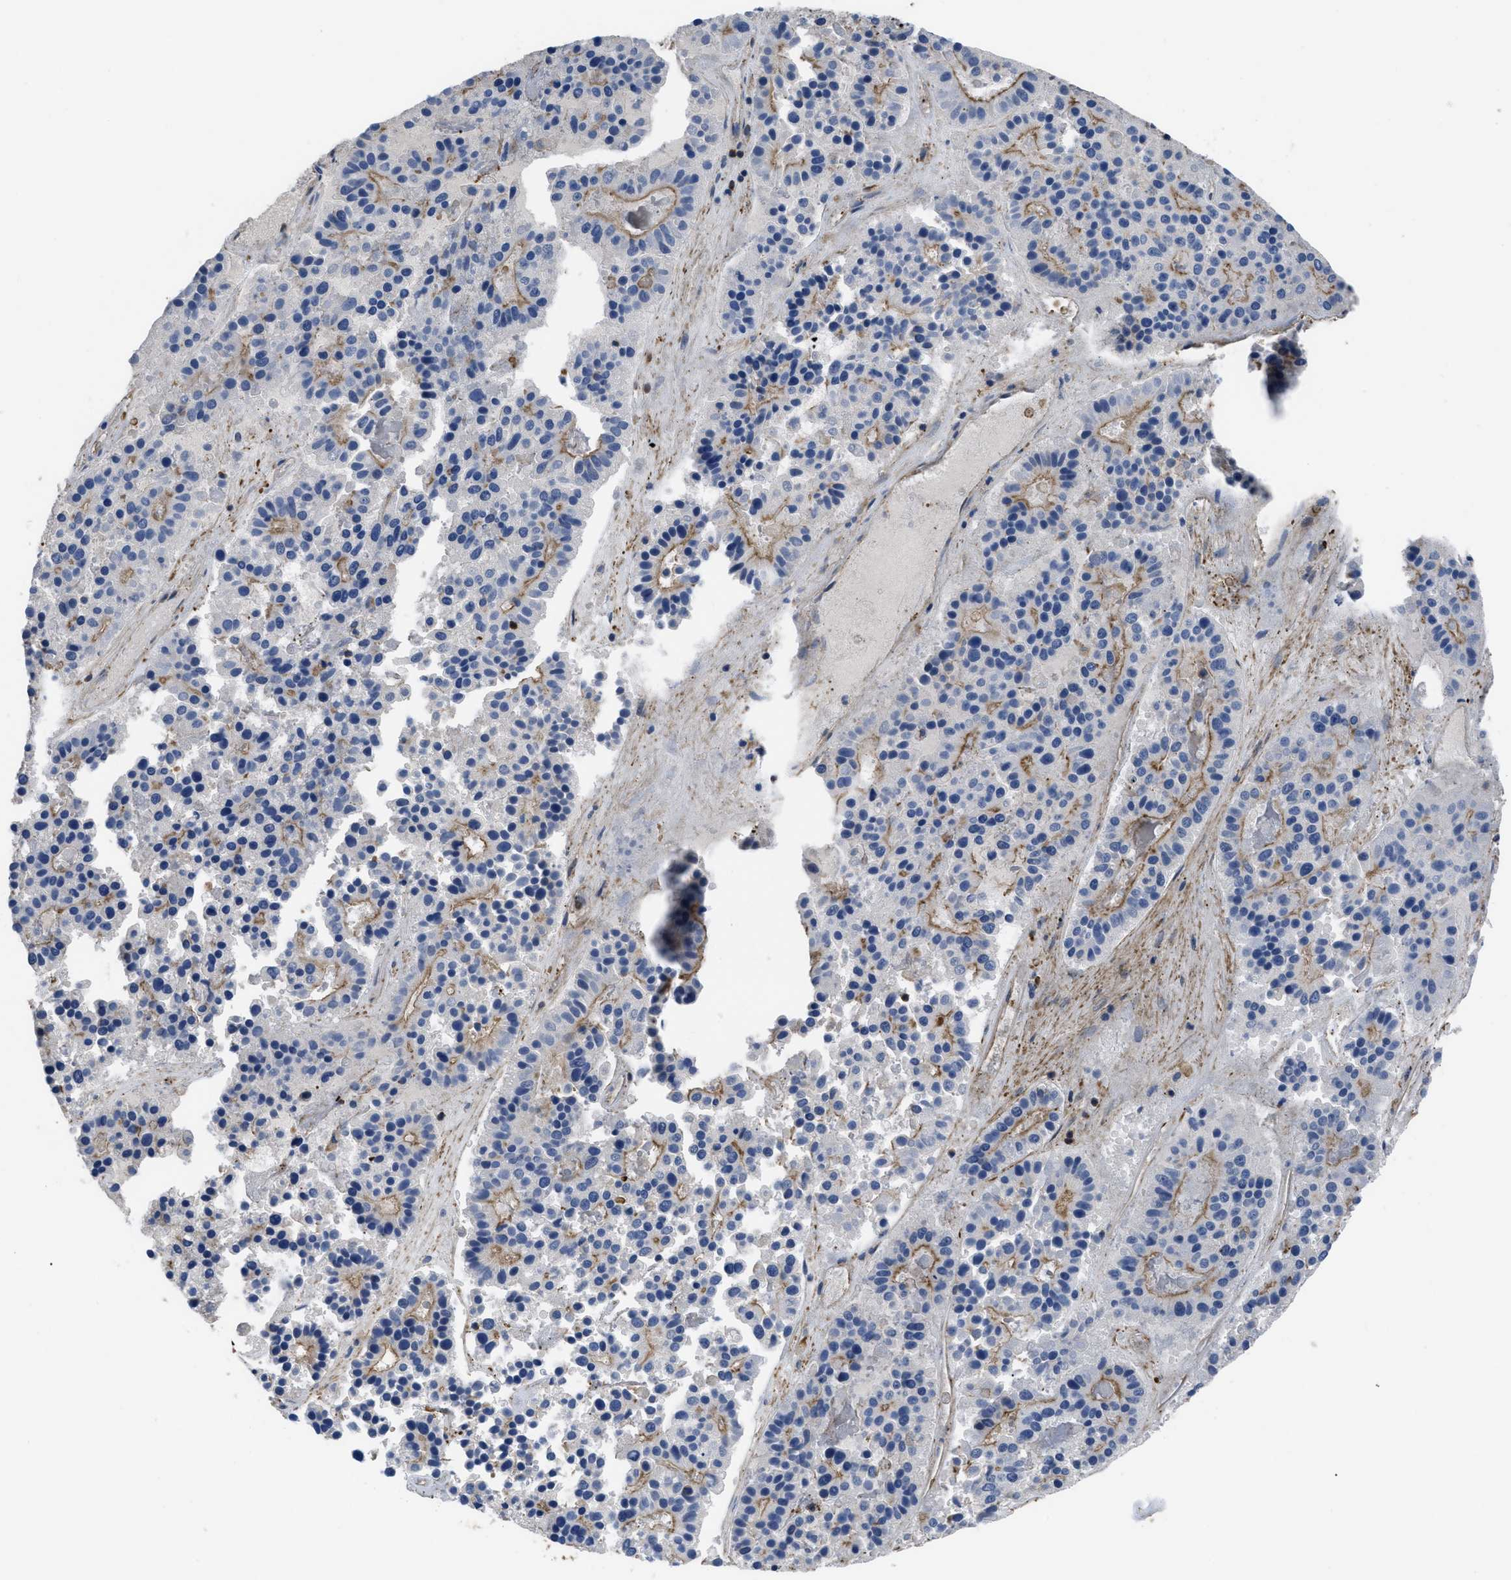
{"staining": {"intensity": "moderate", "quantity": ">75%", "location": "cytoplasmic/membranous"}, "tissue": "pancreatic cancer", "cell_type": "Tumor cells", "image_type": "cancer", "snomed": [{"axis": "morphology", "description": "Adenocarcinoma, NOS"}, {"axis": "topography", "description": "Pancreas"}], "caption": "IHC (DAB (3,3'-diaminobenzidine)) staining of pancreatic cancer (adenocarcinoma) exhibits moderate cytoplasmic/membranous protein staining in about >75% of tumor cells. IHC stains the protein in brown and the nuclei are stained blue.", "gene": "SCUBE2", "patient": {"sex": "male", "age": 50}}